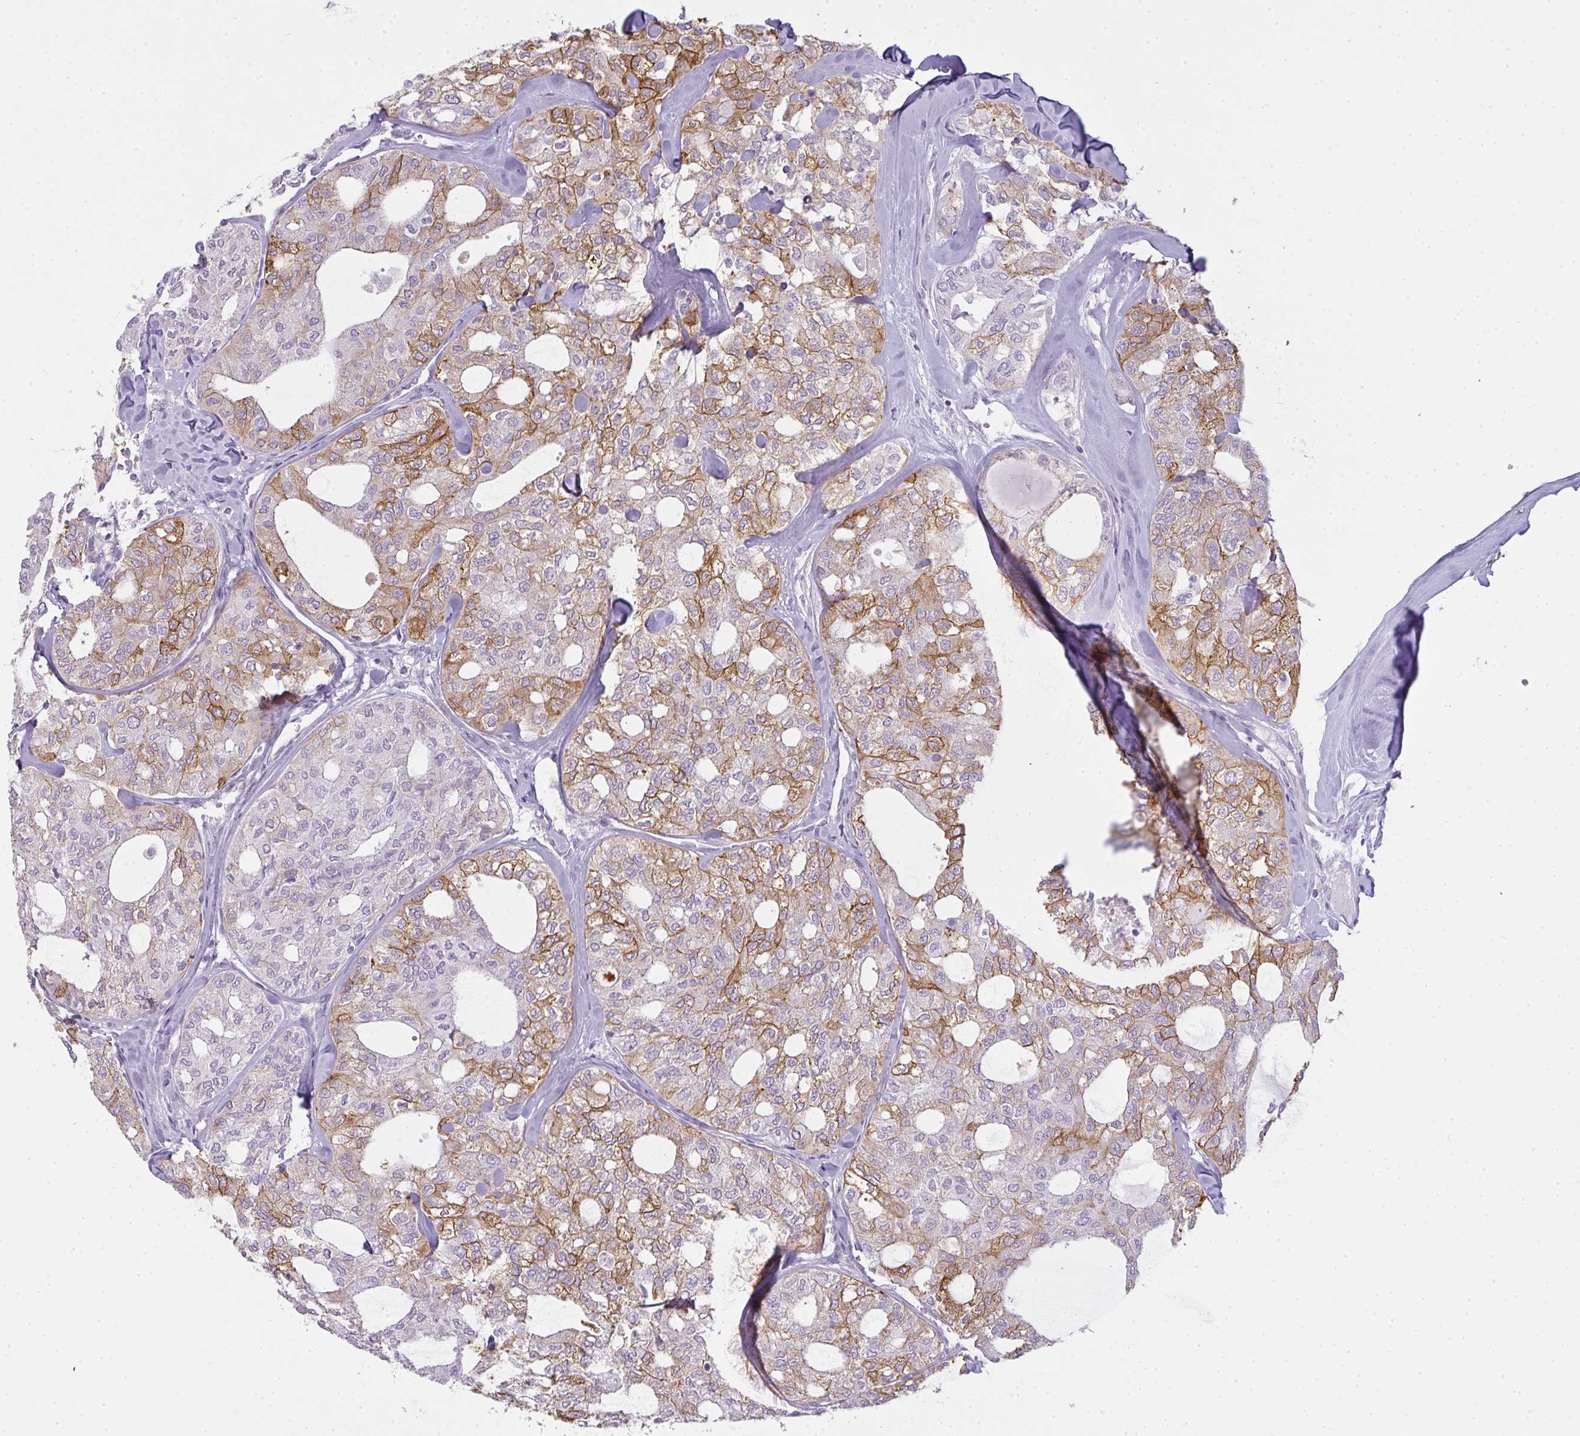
{"staining": {"intensity": "strong", "quantity": "25%-75%", "location": "cytoplasmic/membranous"}, "tissue": "thyroid cancer", "cell_type": "Tumor cells", "image_type": "cancer", "snomed": [{"axis": "morphology", "description": "Follicular adenoma carcinoma, NOS"}, {"axis": "topography", "description": "Thyroid gland"}], "caption": "About 25%-75% of tumor cells in follicular adenoma carcinoma (thyroid) demonstrate strong cytoplasmic/membranous protein staining as visualized by brown immunohistochemical staining.", "gene": "SIRPB2", "patient": {"sex": "male", "age": 75}}